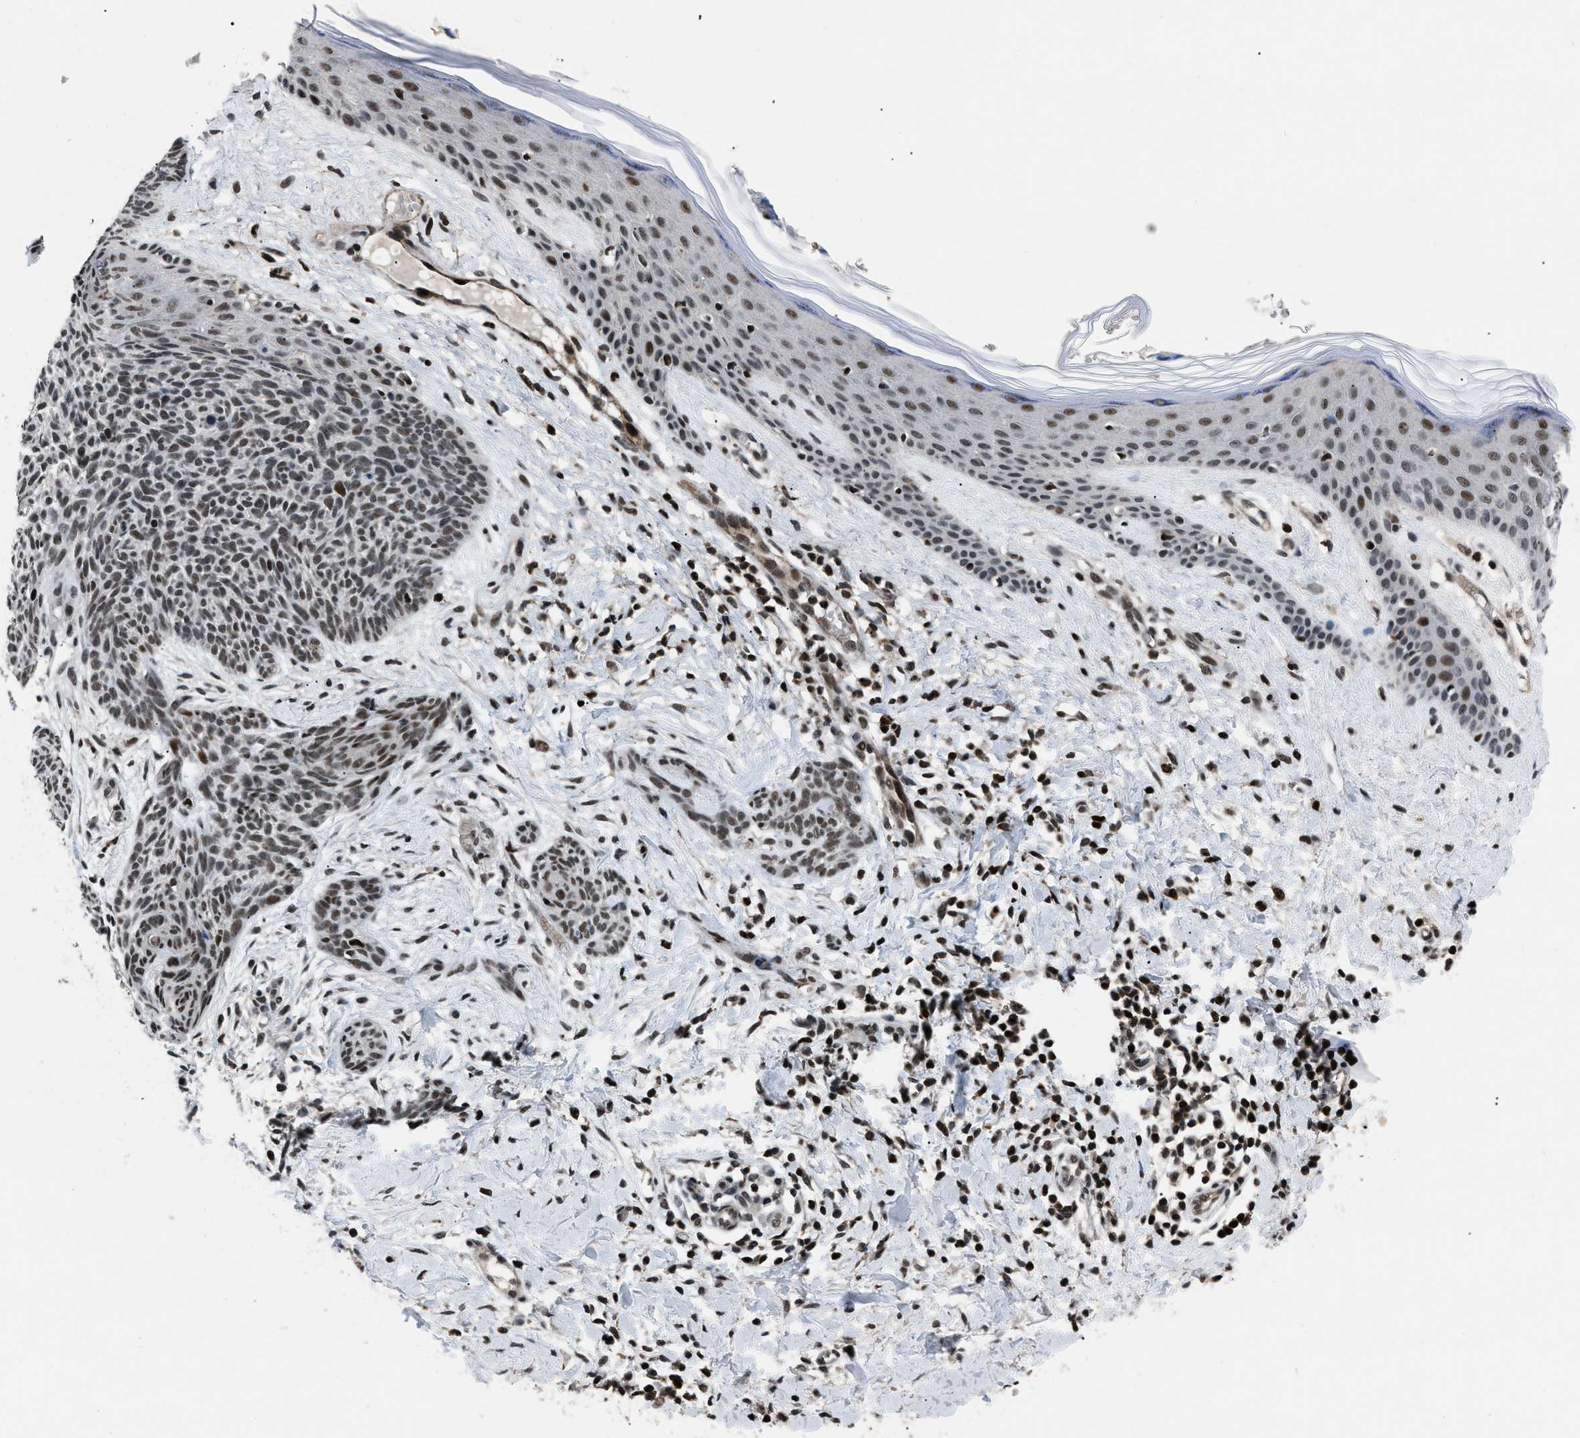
{"staining": {"intensity": "strong", "quantity": ">75%", "location": "nuclear"}, "tissue": "skin cancer", "cell_type": "Tumor cells", "image_type": "cancer", "snomed": [{"axis": "morphology", "description": "Basal cell carcinoma"}, {"axis": "topography", "description": "Skin"}], "caption": "Protein expression analysis of human skin basal cell carcinoma reveals strong nuclear staining in about >75% of tumor cells.", "gene": "SMARCB1", "patient": {"sex": "female", "age": 59}}